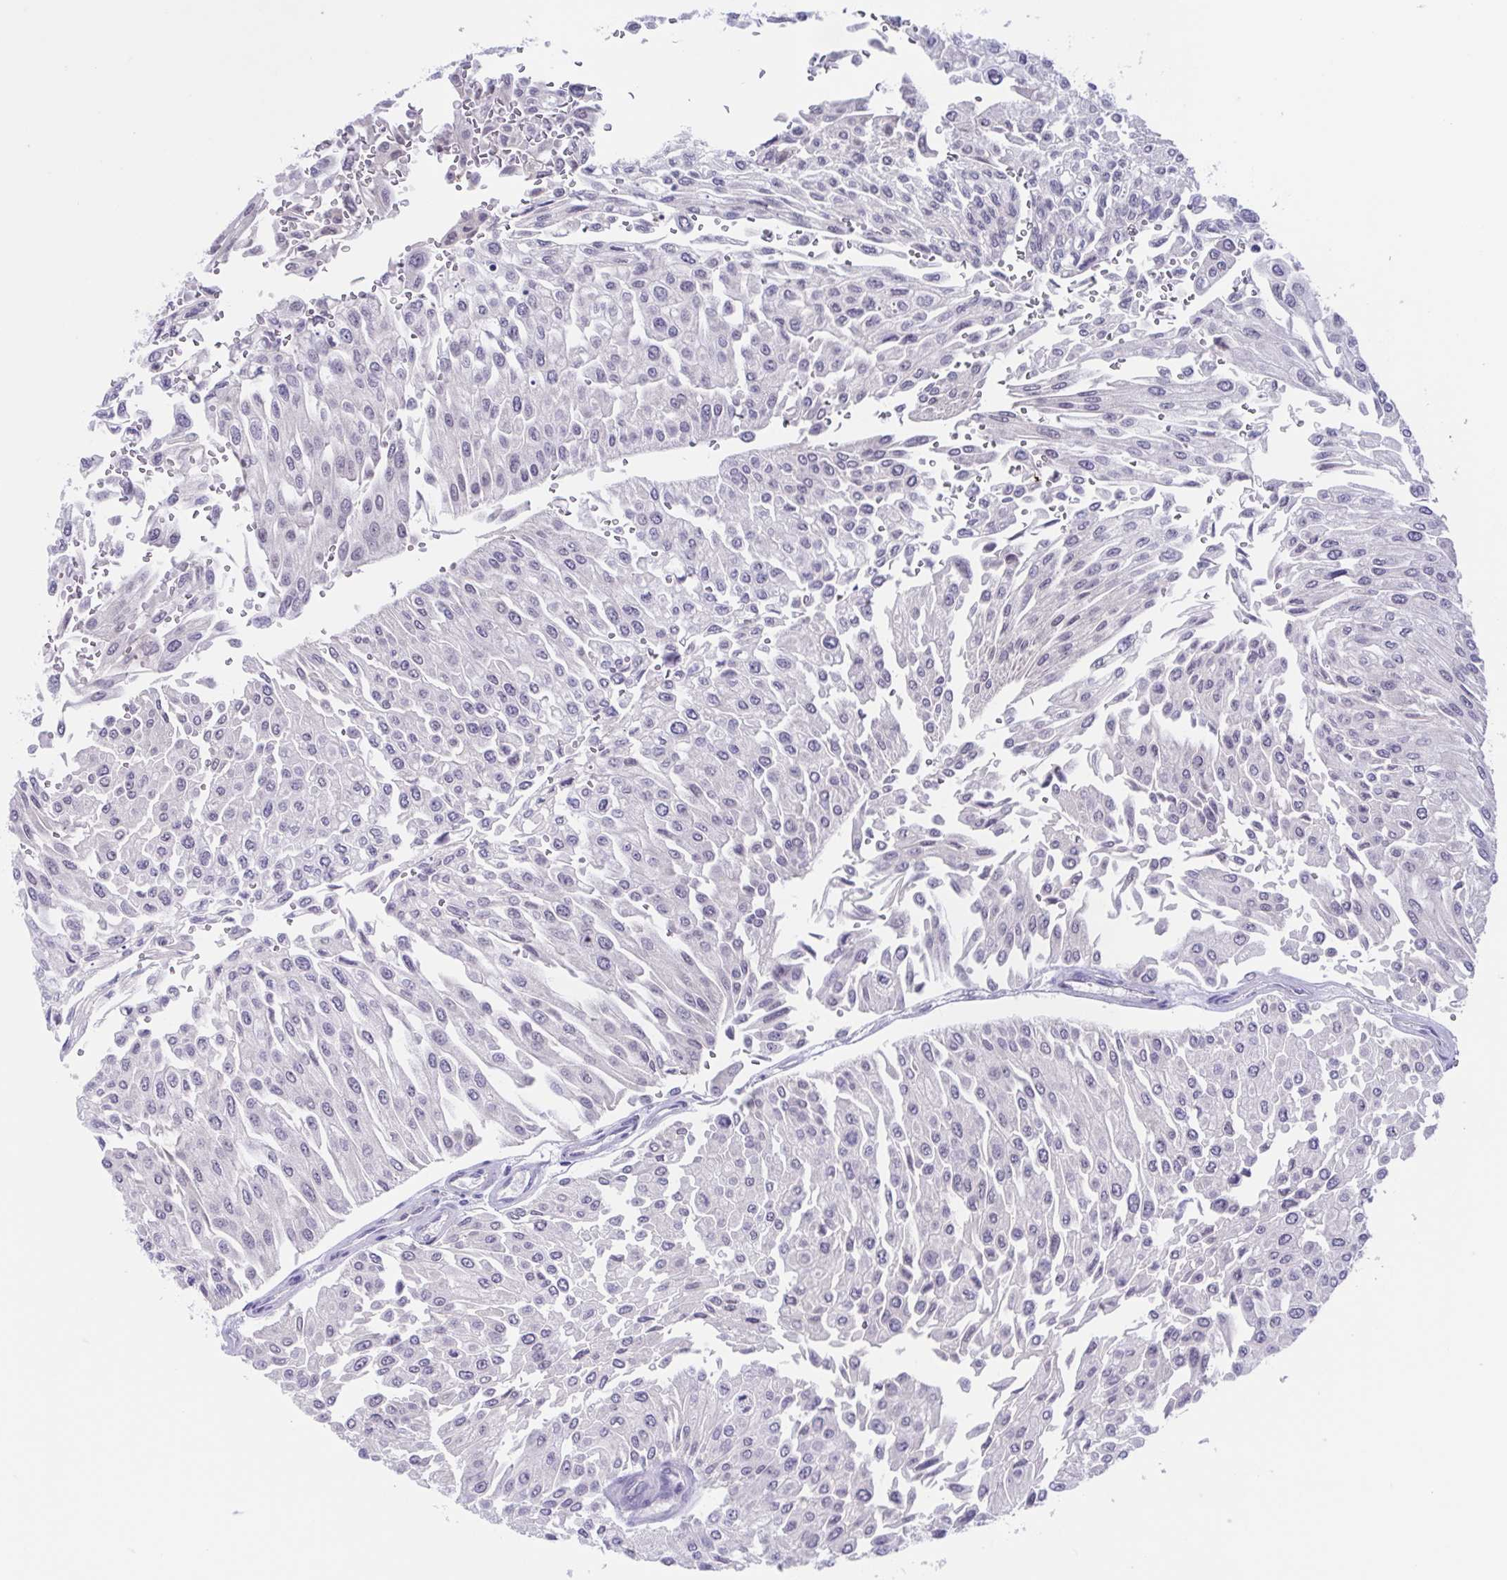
{"staining": {"intensity": "negative", "quantity": "none", "location": "none"}, "tissue": "urothelial cancer", "cell_type": "Tumor cells", "image_type": "cancer", "snomed": [{"axis": "morphology", "description": "Urothelial carcinoma, NOS"}, {"axis": "topography", "description": "Urinary bladder"}], "caption": "This is an immunohistochemistry (IHC) photomicrograph of human urothelial cancer. There is no positivity in tumor cells.", "gene": "TEX12", "patient": {"sex": "male", "age": 67}}